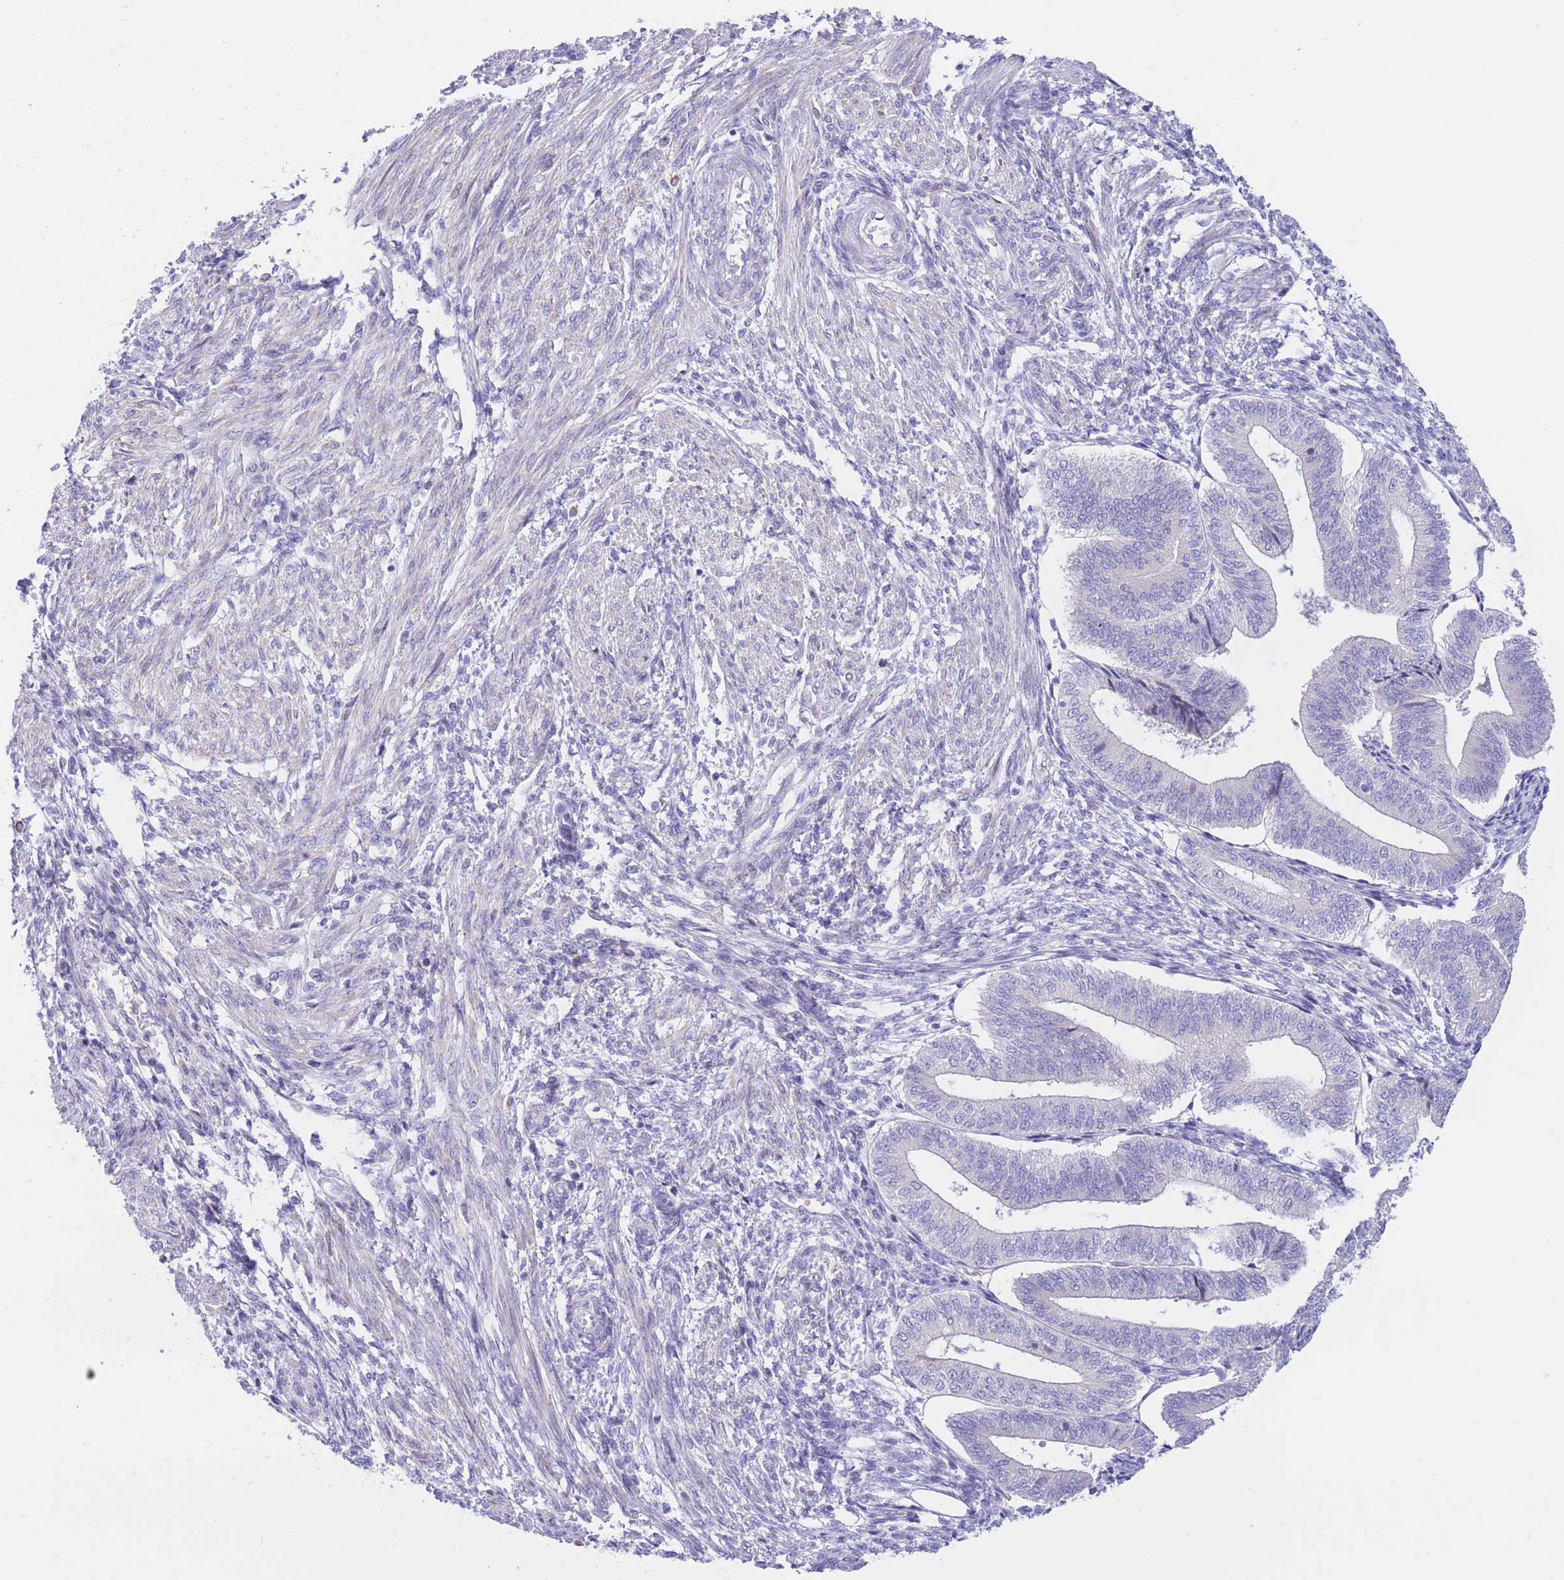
{"staining": {"intensity": "negative", "quantity": "none", "location": "none"}, "tissue": "endometrium", "cell_type": "Cells in endometrial stroma", "image_type": "normal", "snomed": [{"axis": "morphology", "description": "Normal tissue, NOS"}, {"axis": "topography", "description": "Endometrium"}], "caption": "This is an immunohistochemistry image of unremarkable endometrium. There is no expression in cells in endometrial stroma.", "gene": "RPL39L", "patient": {"sex": "female", "age": 34}}